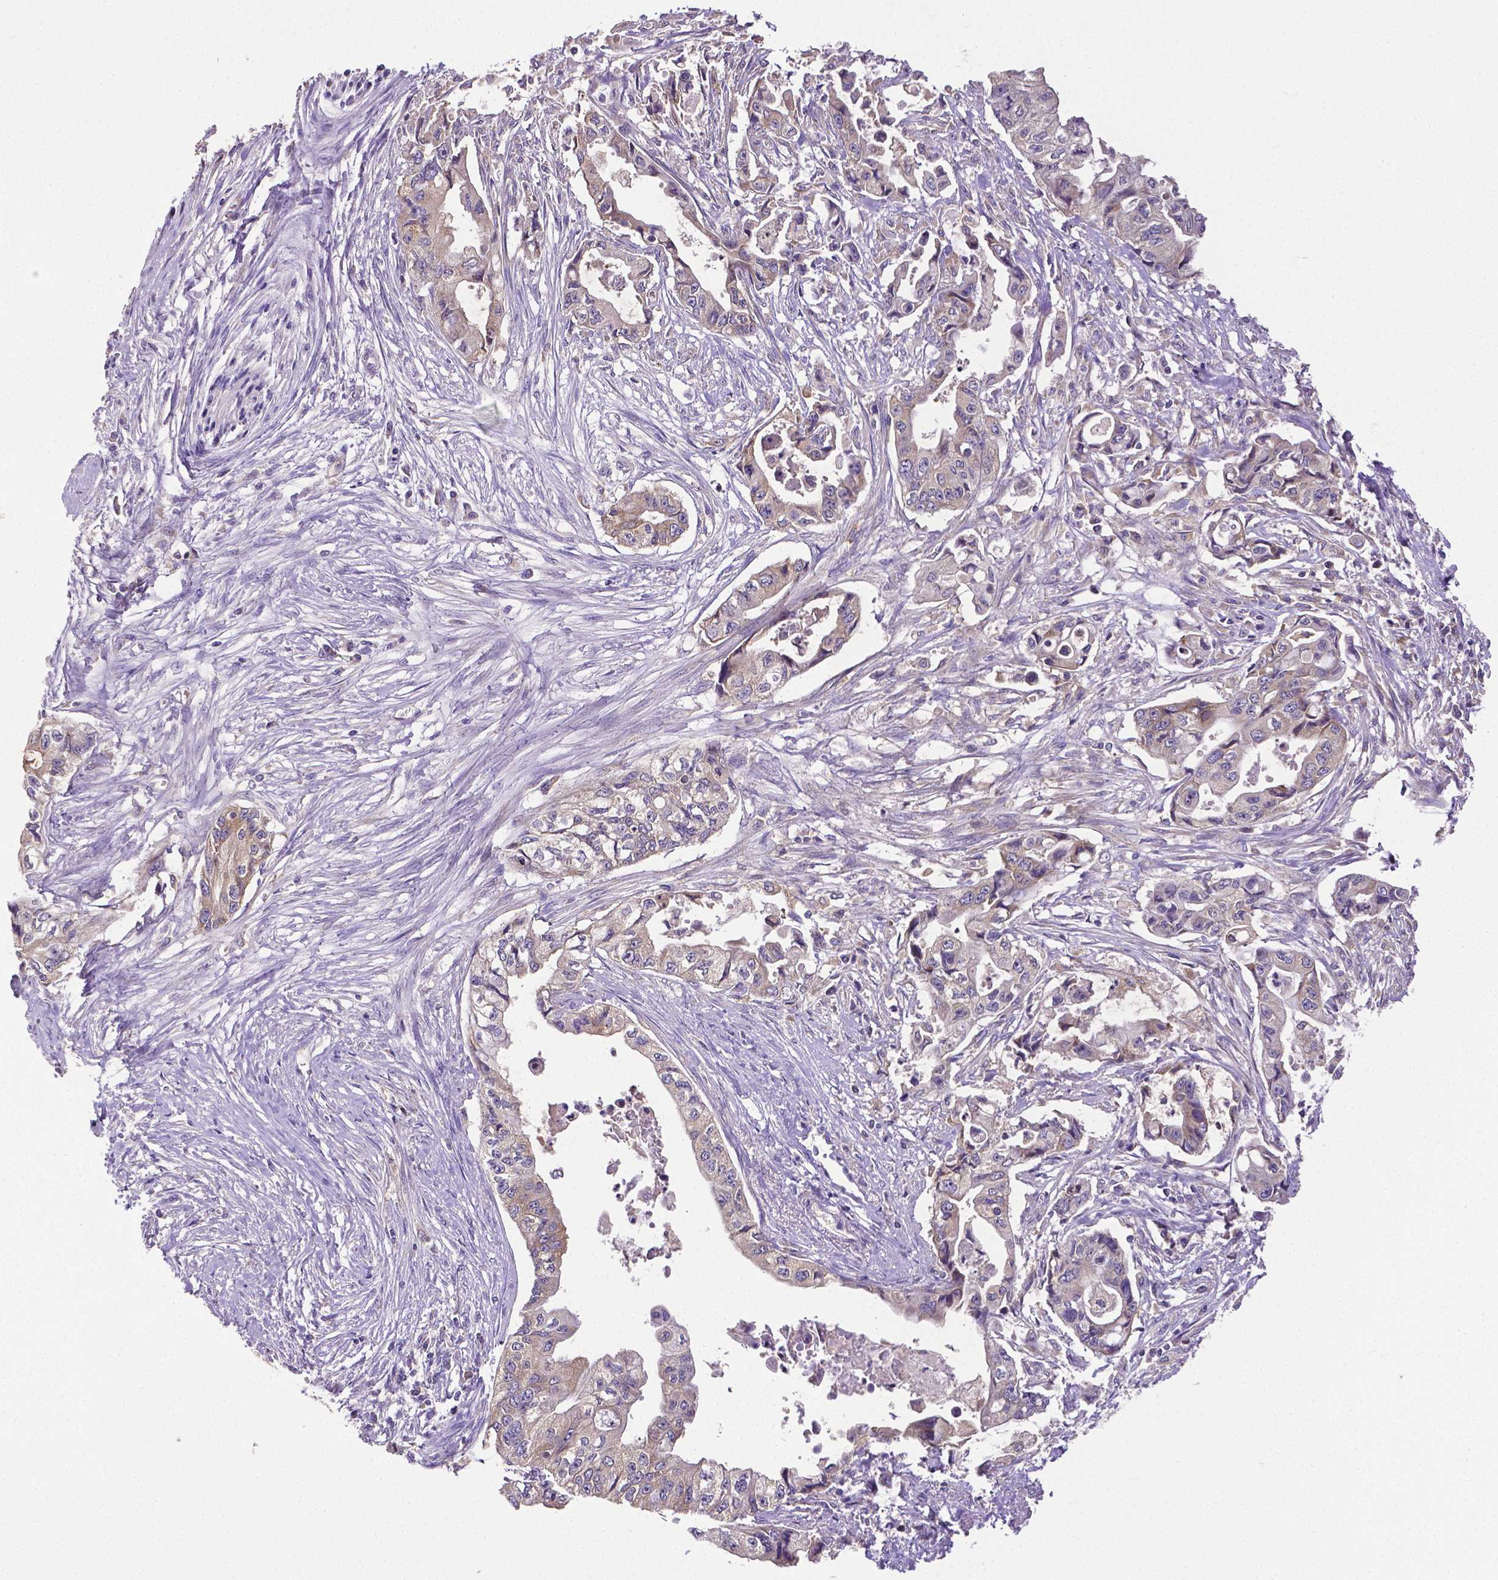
{"staining": {"intensity": "weak", "quantity": "<25%", "location": "cytoplasmic/membranous"}, "tissue": "pancreatic cancer", "cell_type": "Tumor cells", "image_type": "cancer", "snomed": [{"axis": "morphology", "description": "Adenocarcinoma, NOS"}, {"axis": "topography", "description": "Pancreas"}], "caption": "DAB immunohistochemical staining of pancreatic cancer reveals no significant expression in tumor cells.", "gene": "DICER1", "patient": {"sex": "male", "age": 66}}